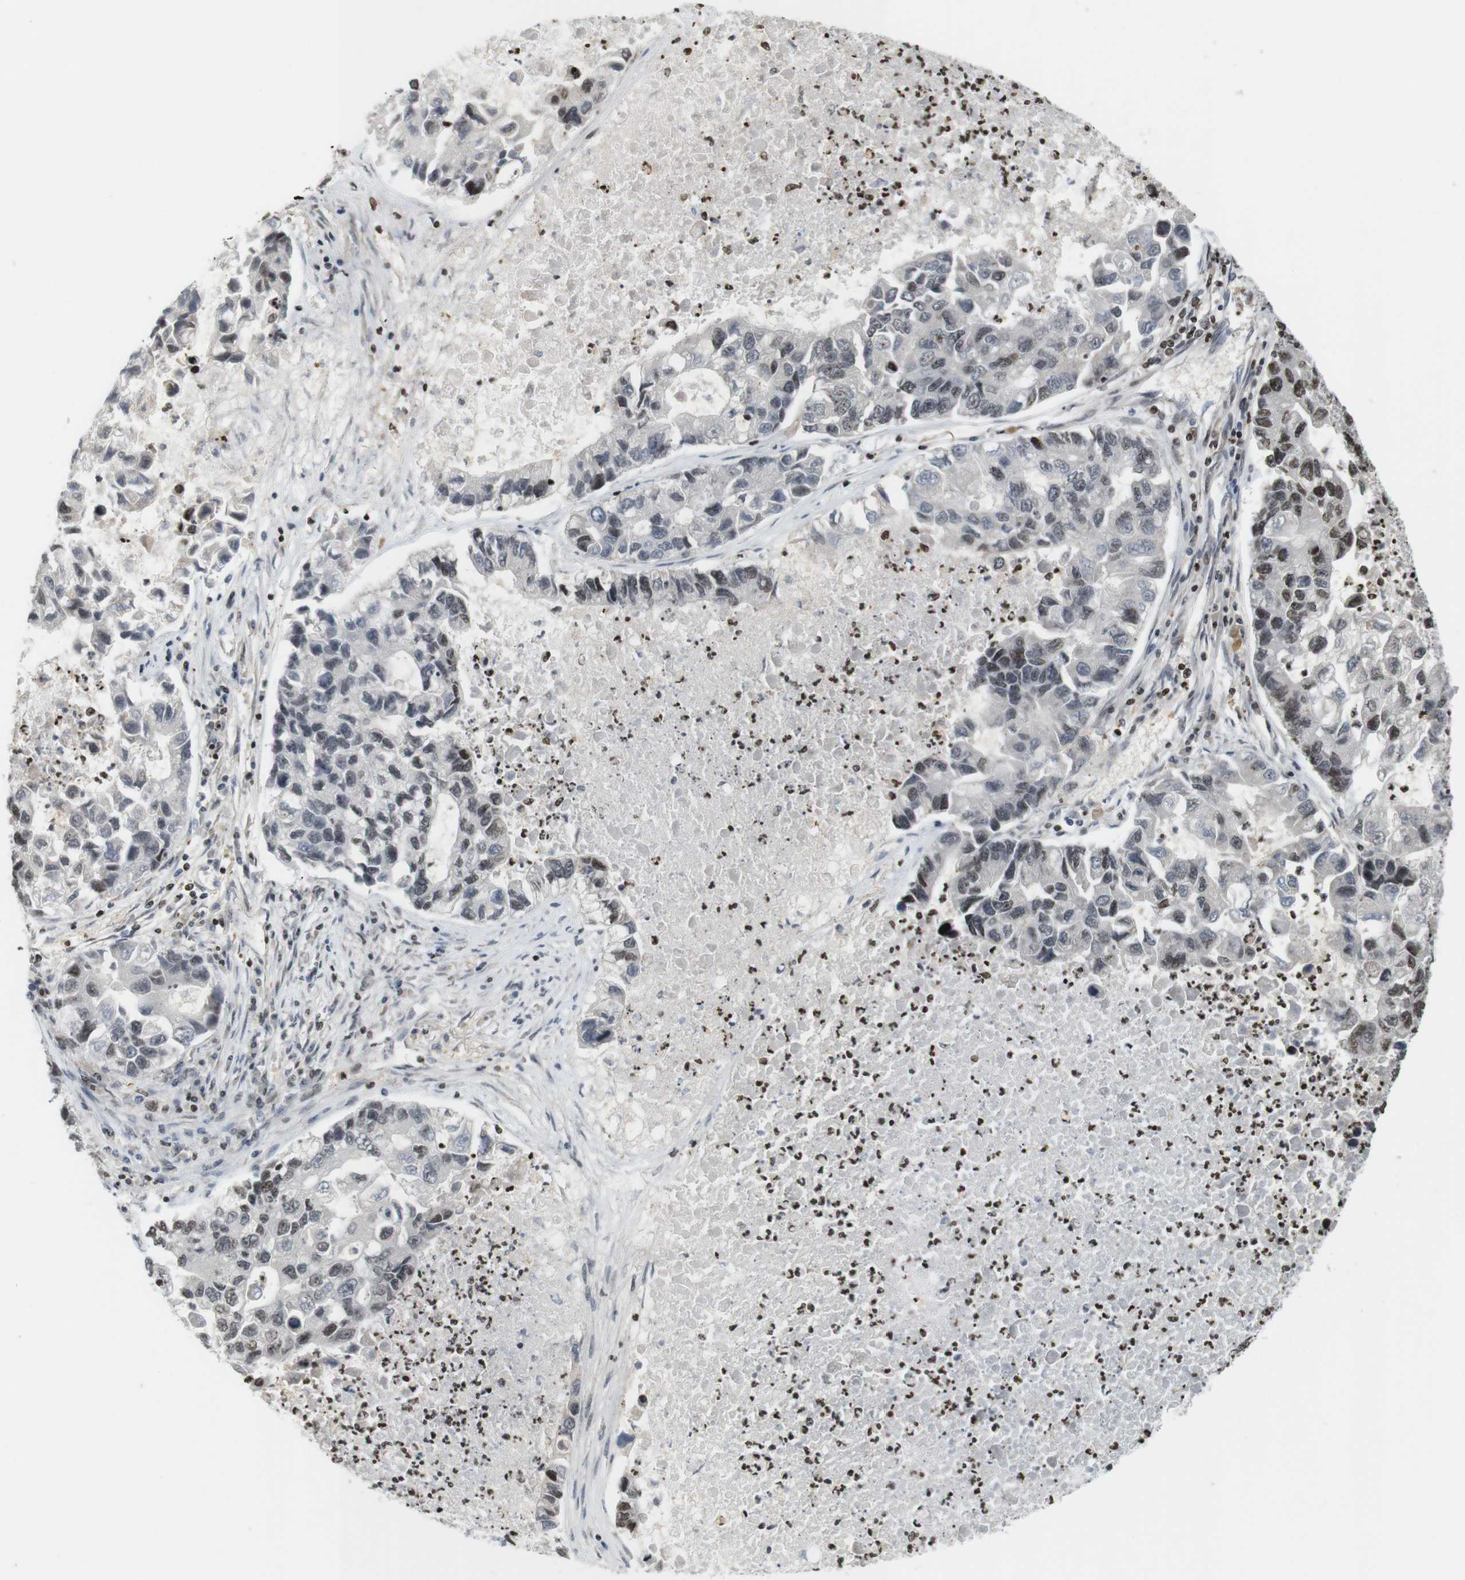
{"staining": {"intensity": "moderate", "quantity": "<25%", "location": "nuclear"}, "tissue": "lung cancer", "cell_type": "Tumor cells", "image_type": "cancer", "snomed": [{"axis": "morphology", "description": "Adenocarcinoma, NOS"}, {"axis": "topography", "description": "Lung"}], "caption": "Protein staining displays moderate nuclear expression in approximately <25% of tumor cells in adenocarcinoma (lung).", "gene": "MBD1", "patient": {"sex": "female", "age": 51}}